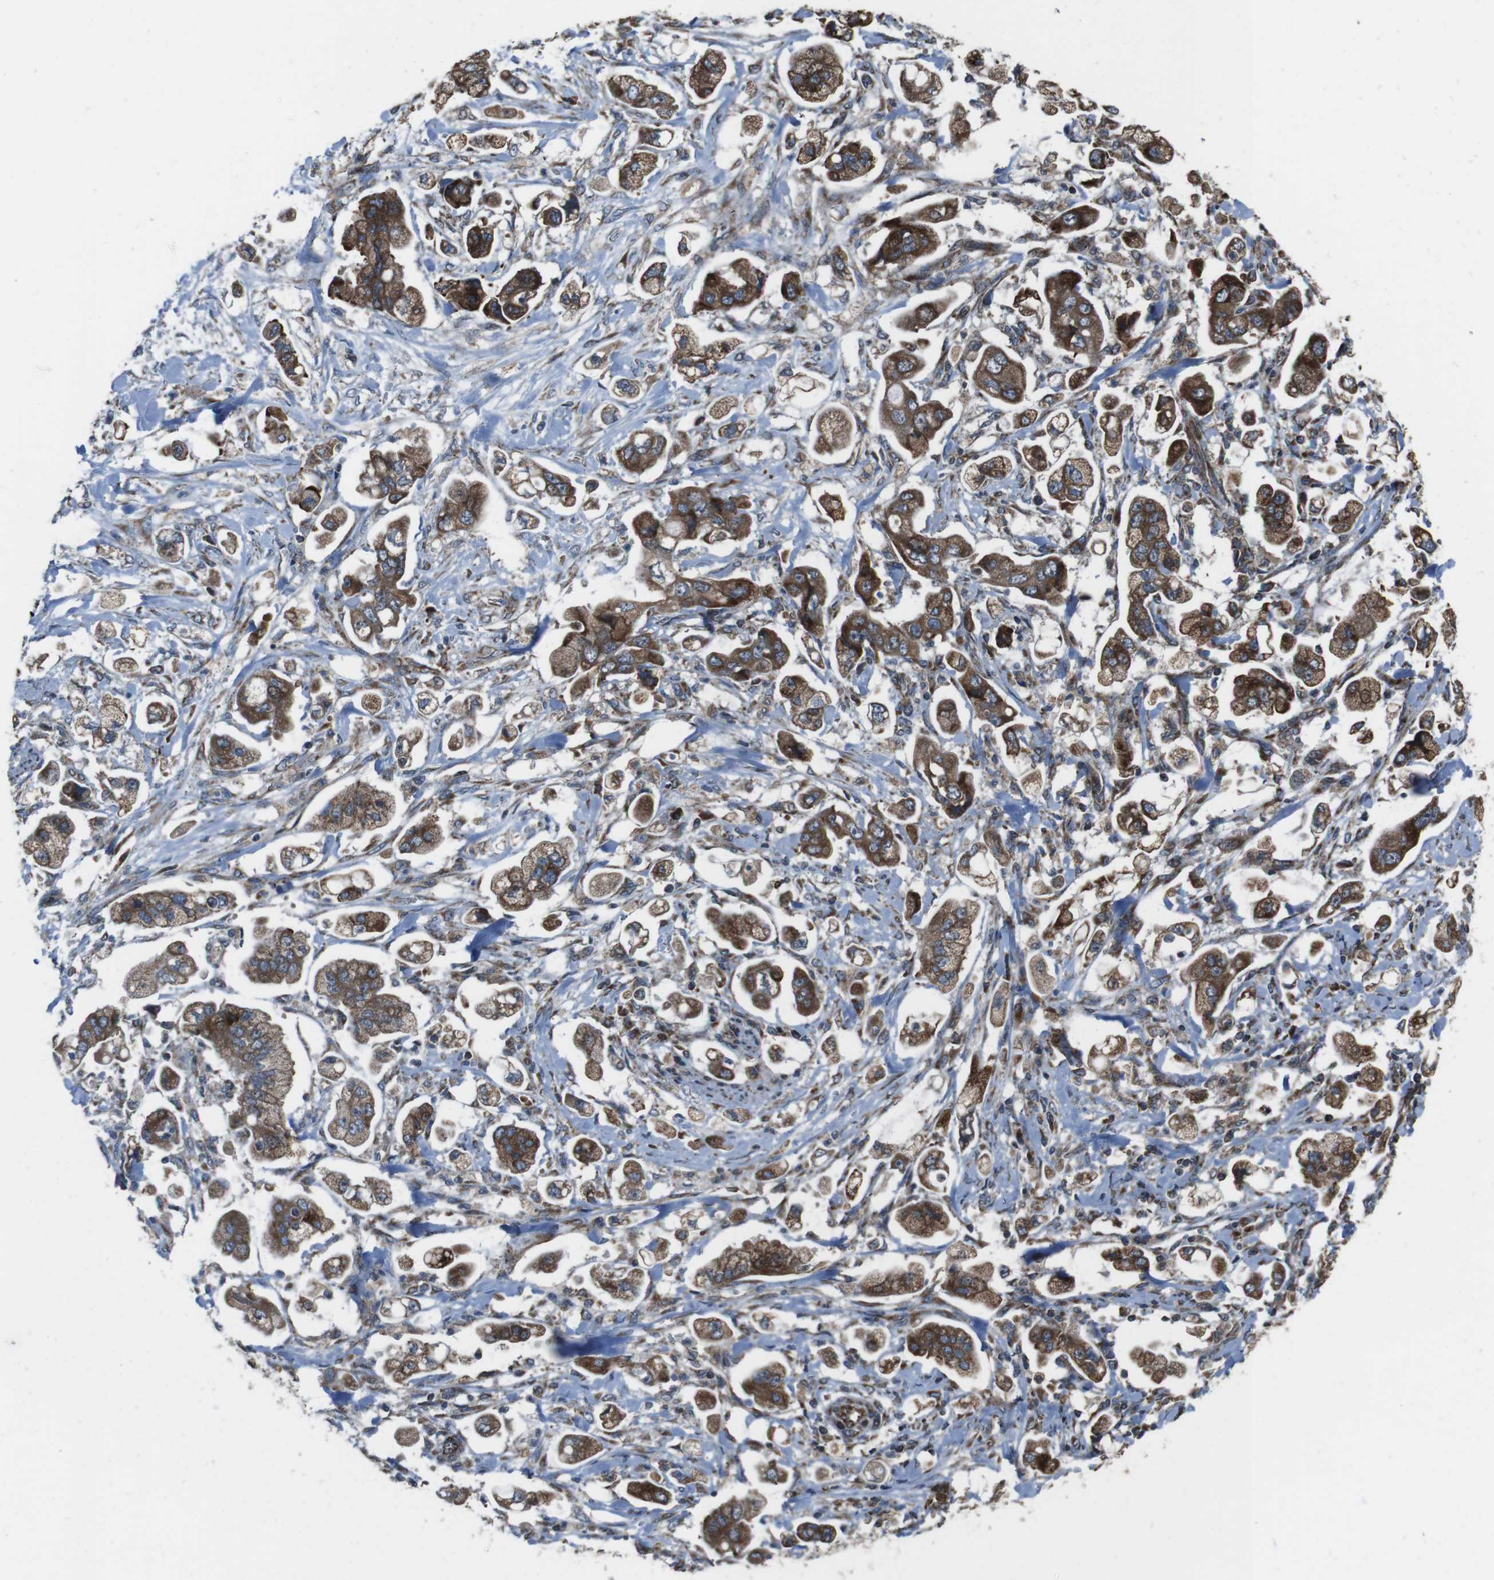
{"staining": {"intensity": "moderate", "quantity": ">75%", "location": "cytoplasmic/membranous"}, "tissue": "stomach cancer", "cell_type": "Tumor cells", "image_type": "cancer", "snomed": [{"axis": "morphology", "description": "Adenocarcinoma, NOS"}, {"axis": "topography", "description": "Stomach"}], "caption": "Tumor cells display moderate cytoplasmic/membranous positivity in about >75% of cells in adenocarcinoma (stomach). (Brightfield microscopy of DAB IHC at high magnification).", "gene": "GIMAP8", "patient": {"sex": "male", "age": 62}}